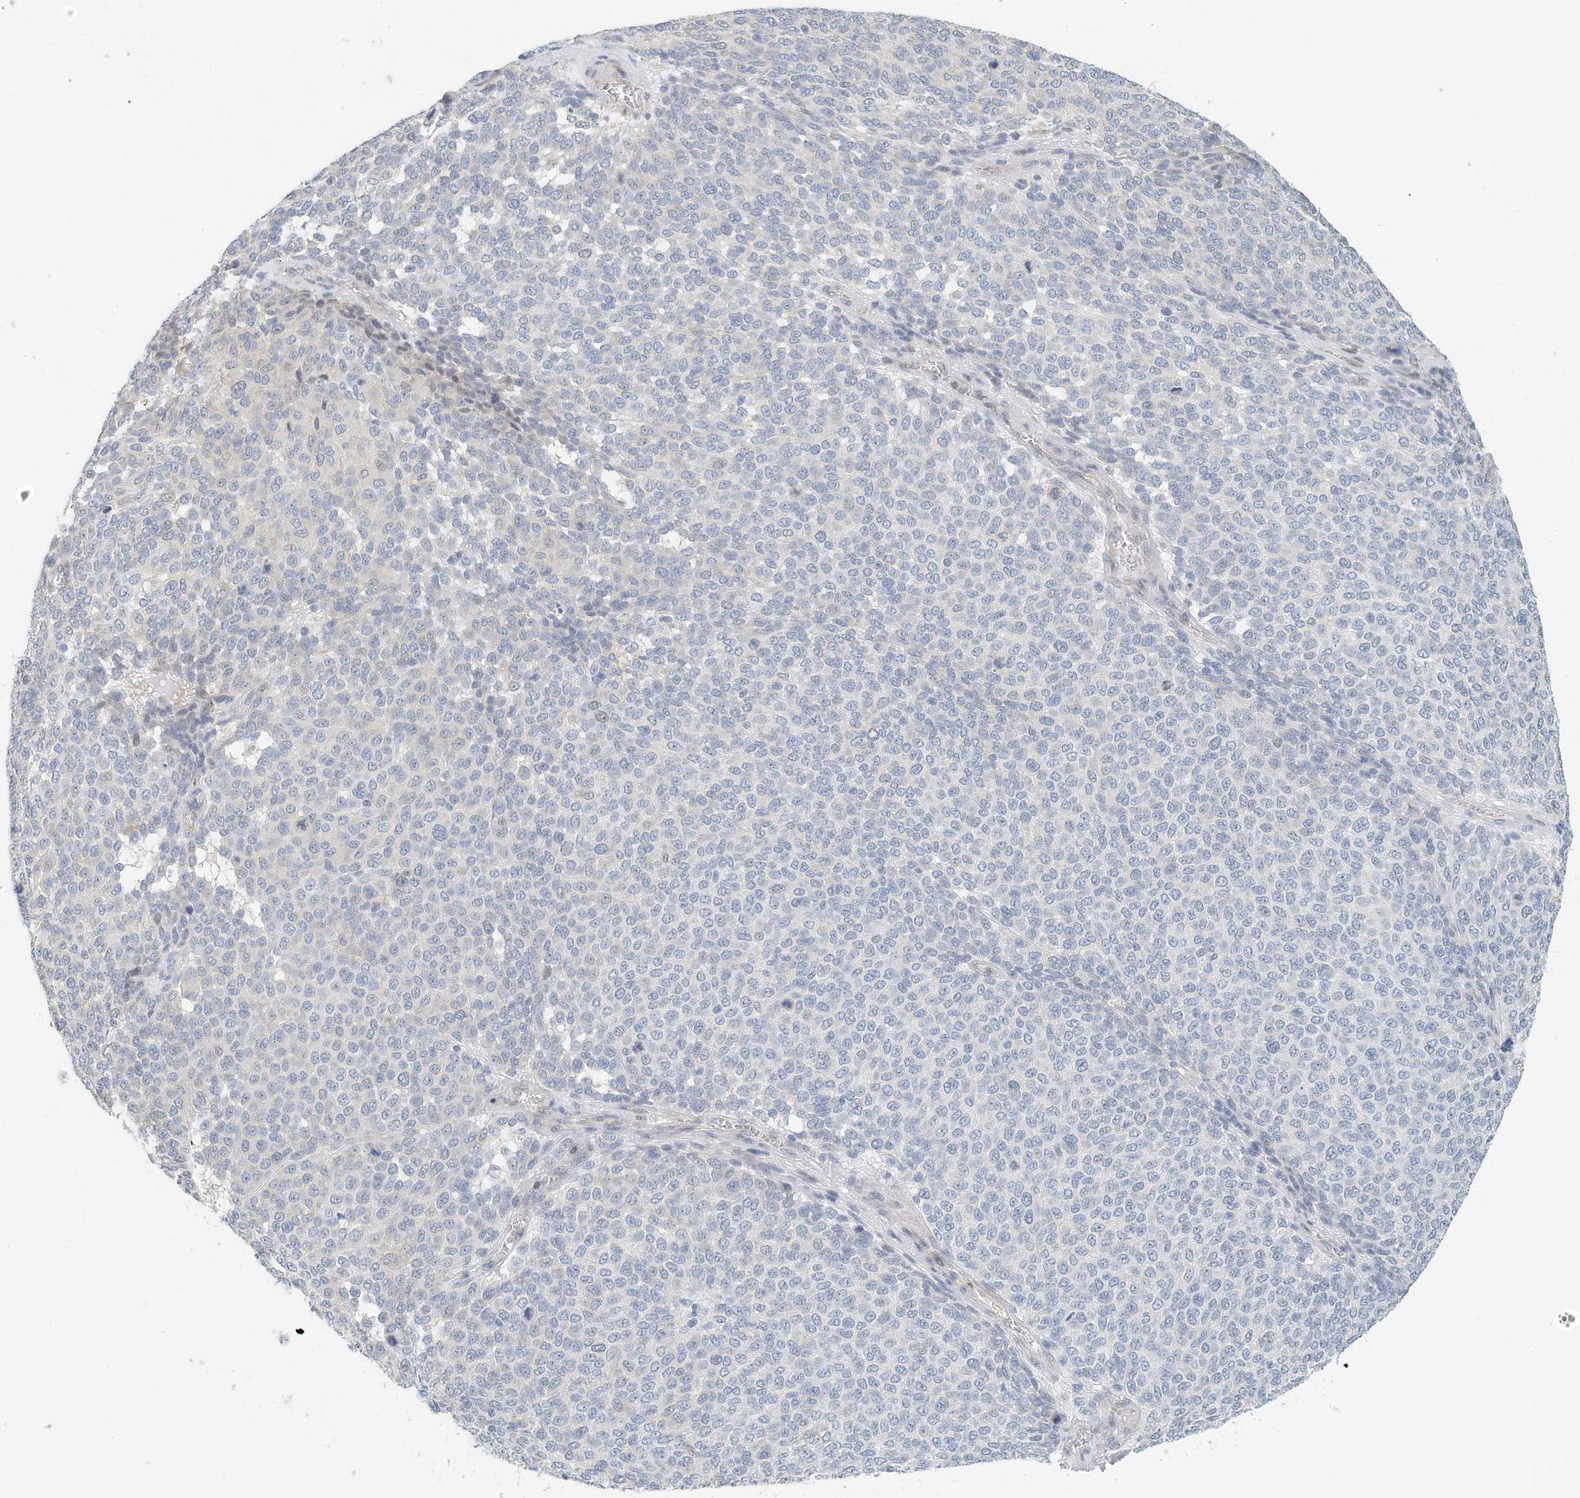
{"staining": {"intensity": "negative", "quantity": "none", "location": "none"}, "tissue": "melanoma", "cell_type": "Tumor cells", "image_type": "cancer", "snomed": [{"axis": "morphology", "description": "Malignant melanoma, NOS"}, {"axis": "topography", "description": "Skin"}], "caption": "Immunohistochemical staining of human melanoma displays no significant expression in tumor cells.", "gene": "ARHGAP28", "patient": {"sex": "male", "age": 49}}